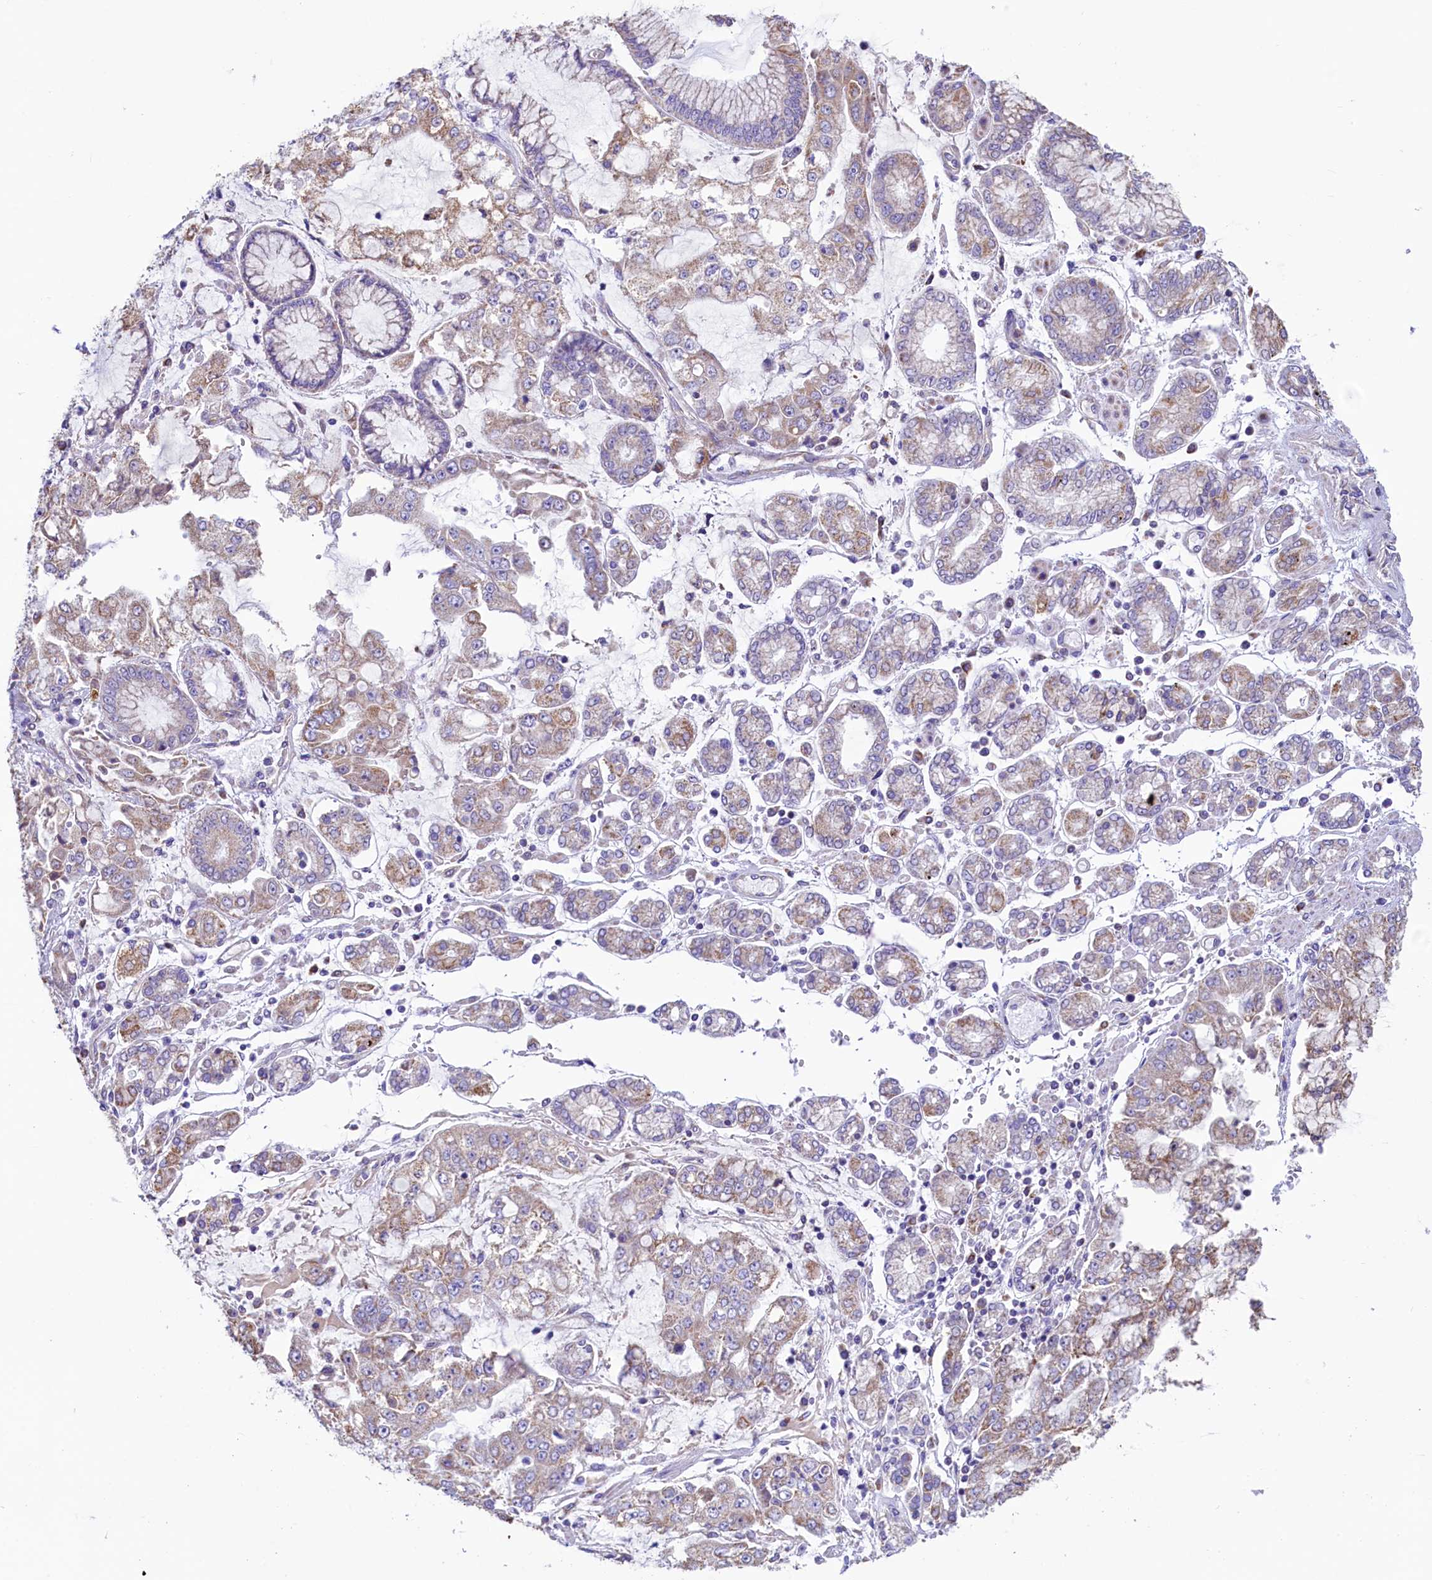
{"staining": {"intensity": "weak", "quantity": "25%-75%", "location": "cytoplasmic/membranous"}, "tissue": "stomach cancer", "cell_type": "Tumor cells", "image_type": "cancer", "snomed": [{"axis": "morphology", "description": "Adenocarcinoma, NOS"}, {"axis": "topography", "description": "Stomach"}], "caption": "Immunohistochemical staining of adenocarcinoma (stomach) demonstrates low levels of weak cytoplasmic/membranous protein staining in approximately 25%-75% of tumor cells.", "gene": "IDH3A", "patient": {"sex": "male", "age": 76}}